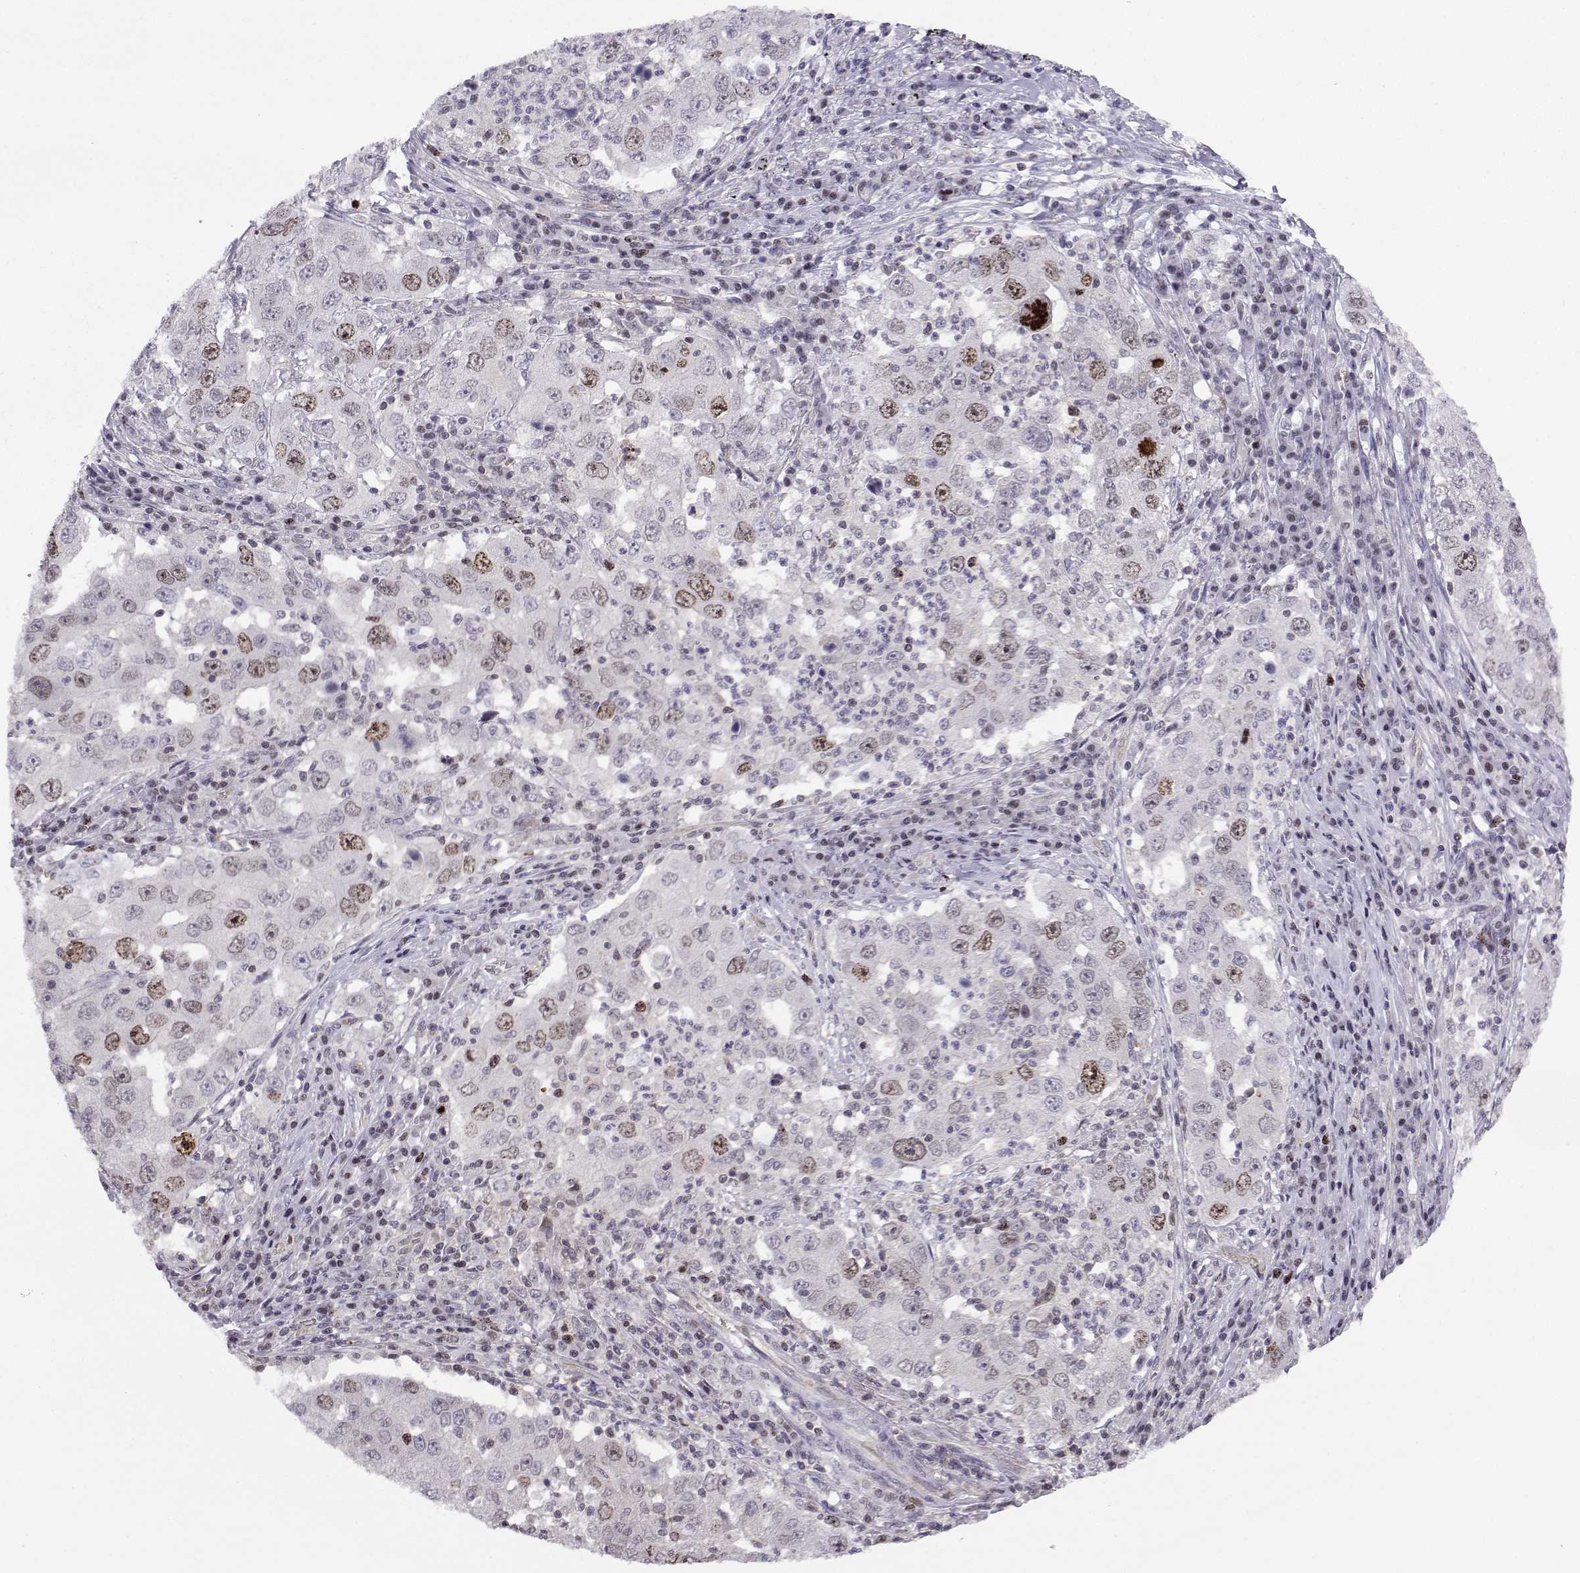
{"staining": {"intensity": "moderate", "quantity": "<25%", "location": "nuclear"}, "tissue": "lung cancer", "cell_type": "Tumor cells", "image_type": "cancer", "snomed": [{"axis": "morphology", "description": "Adenocarcinoma, NOS"}, {"axis": "topography", "description": "Lung"}], "caption": "Immunohistochemistry of human lung cancer demonstrates low levels of moderate nuclear expression in about <25% of tumor cells. The staining was performed using DAB, with brown indicating positive protein expression. Nuclei are stained blue with hematoxylin.", "gene": "INCENP", "patient": {"sex": "male", "age": 73}}